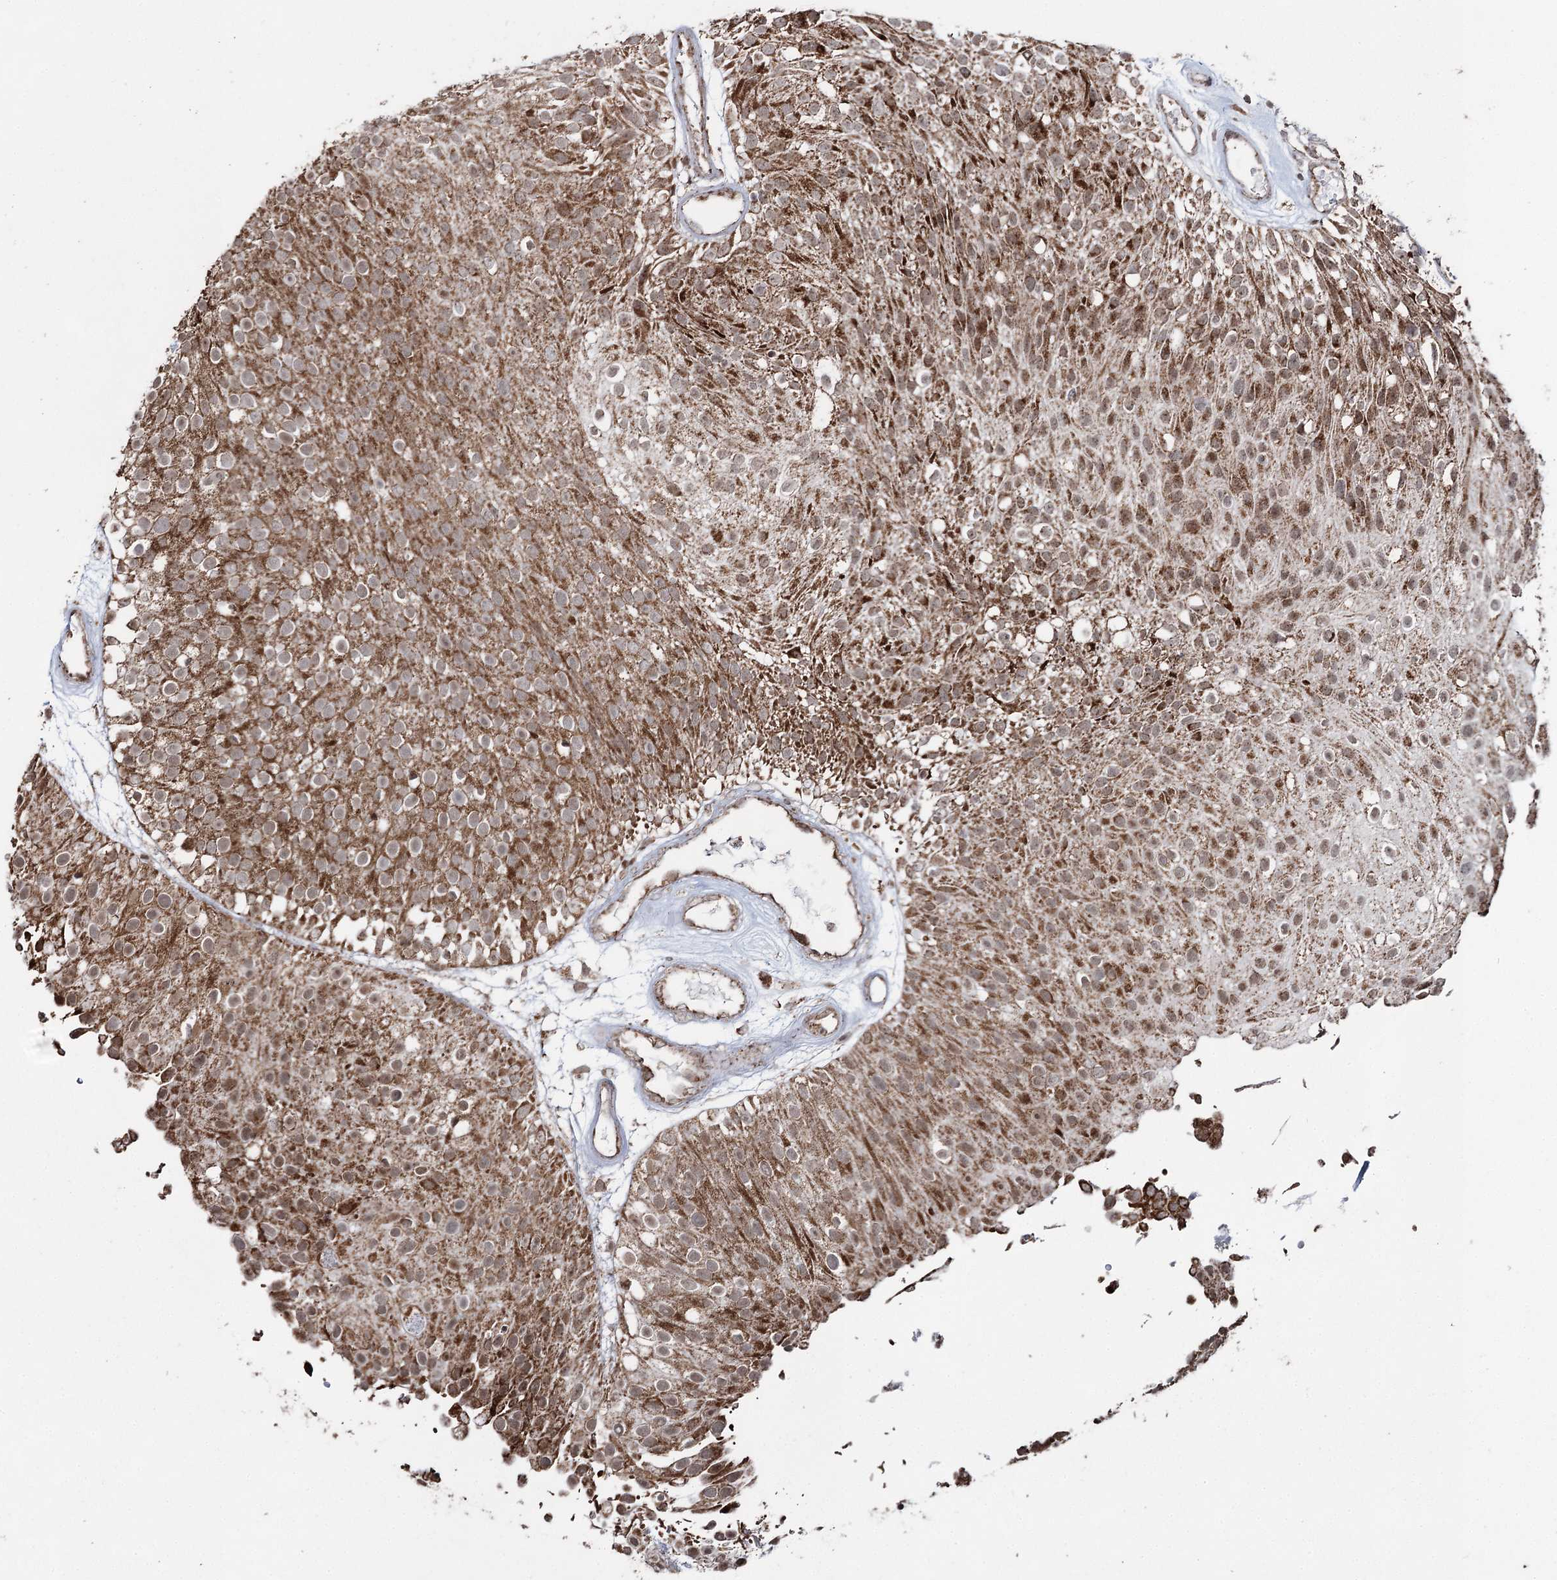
{"staining": {"intensity": "strong", "quantity": ">75%", "location": "cytoplasmic/membranous"}, "tissue": "urothelial cancer", "cell_type": "Tumor cells", "image_type": "cancer", "snomed": [{"axis": "morphology", "description": "Urothelial carcinoma, Low grade"}, {"axis": "topography", "description": "Urinary bladder"}], "caption": "Human urothelial cancer stained with a brown dye demonstrates strong cytoplasmic/membranous positive expression in about >75% of tumor cells.", "gene": "PDHX", "patient": {"sex": "male", "age": 78}}